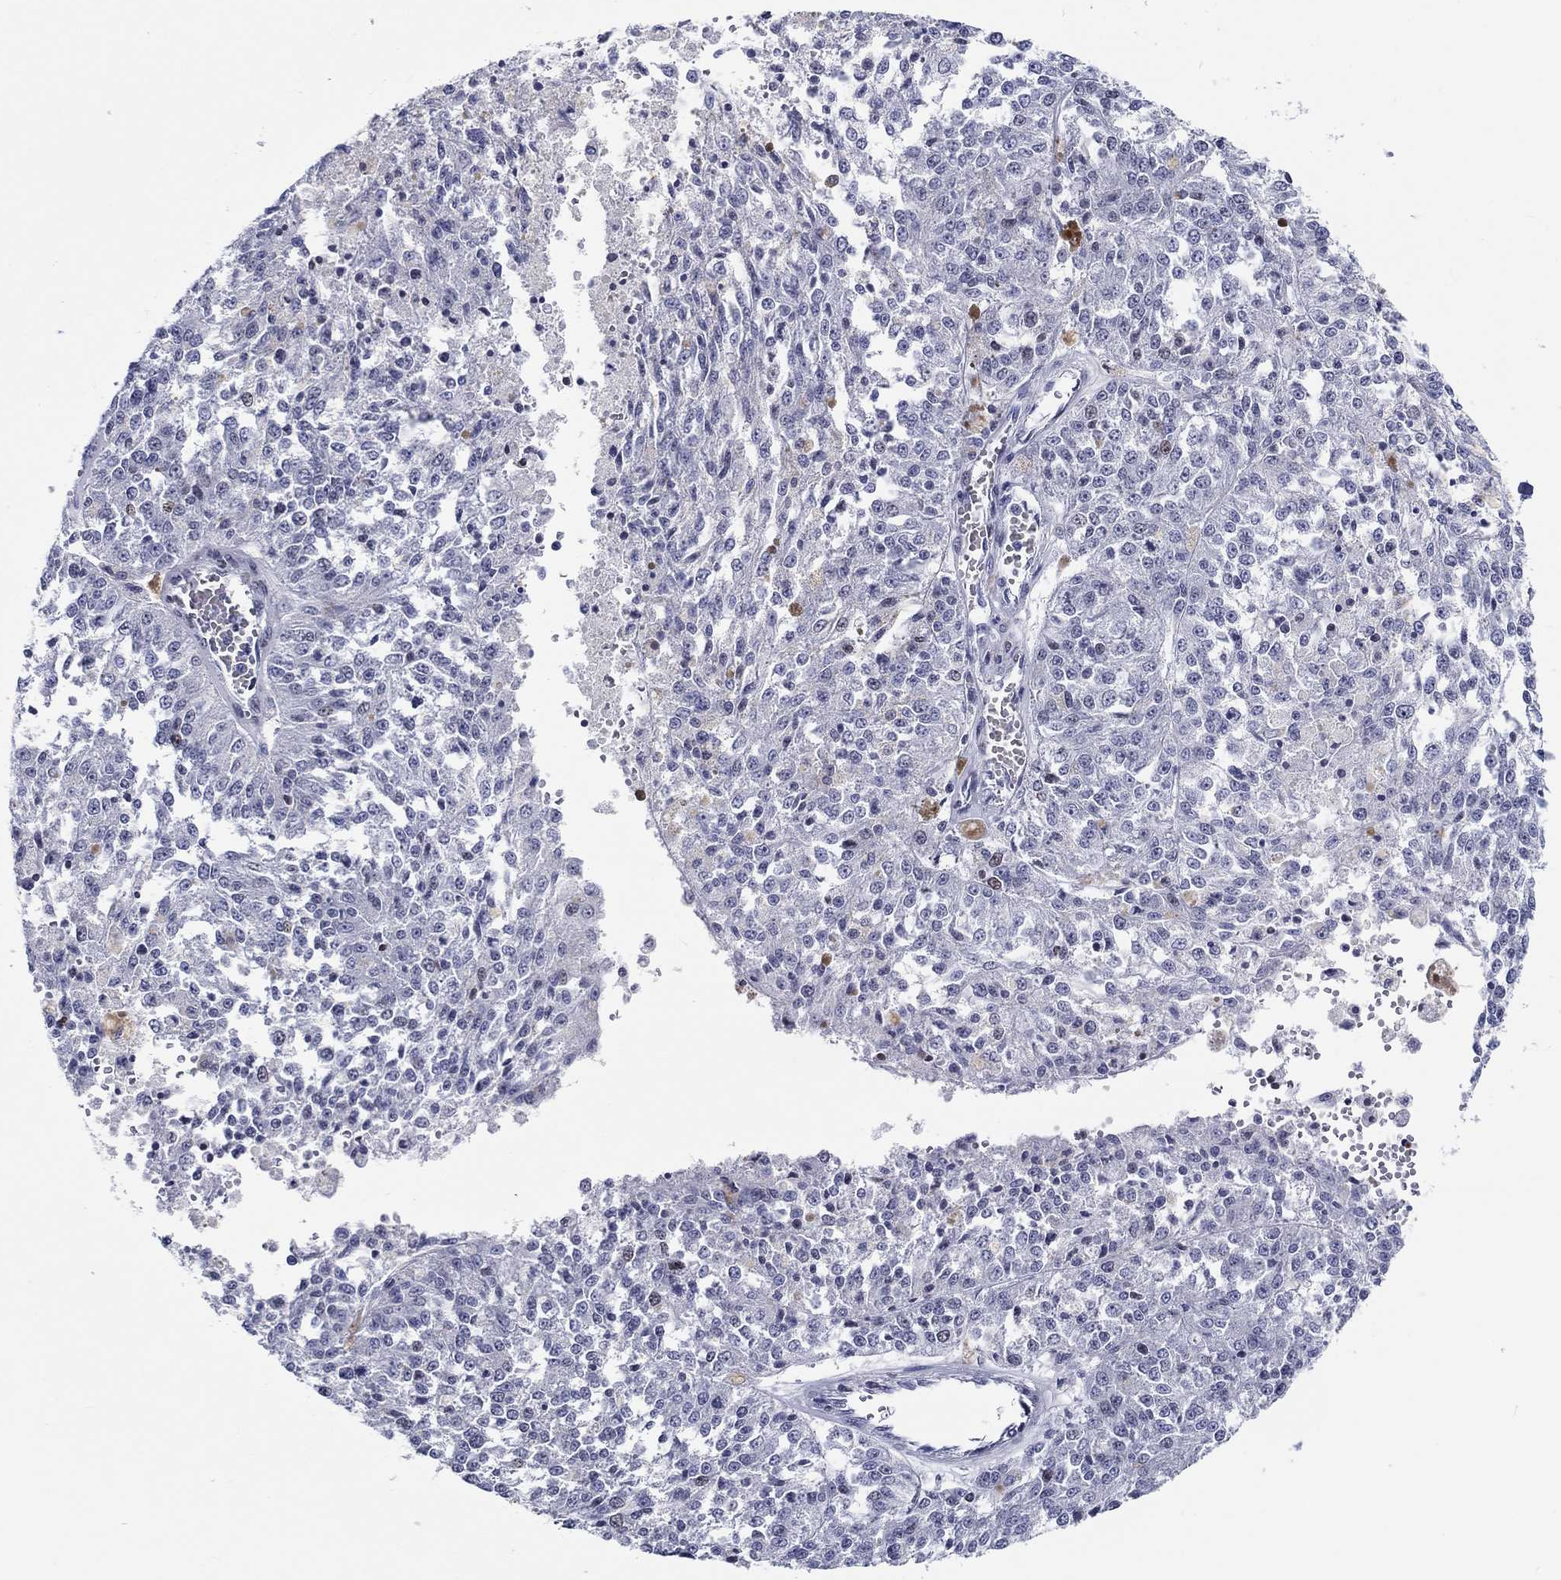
{"staining": {"intensity": "negative", "quantity": "none", "location": "none"}, "tissue": "melanoma", "cell_type": "Tumor cells", "image_type": "cancer", "snomed": [{"axis": "morphology", "description": "Malignant melanoma, Metastatic site"}, {"axis": "topography", "description": "Lymph node"}], "caption": "Protein analysis of melanoma exhibits no significant positivity in tumor cells.", "gene": "H1-1", "patient": {"sex": "female", "age": 64}}